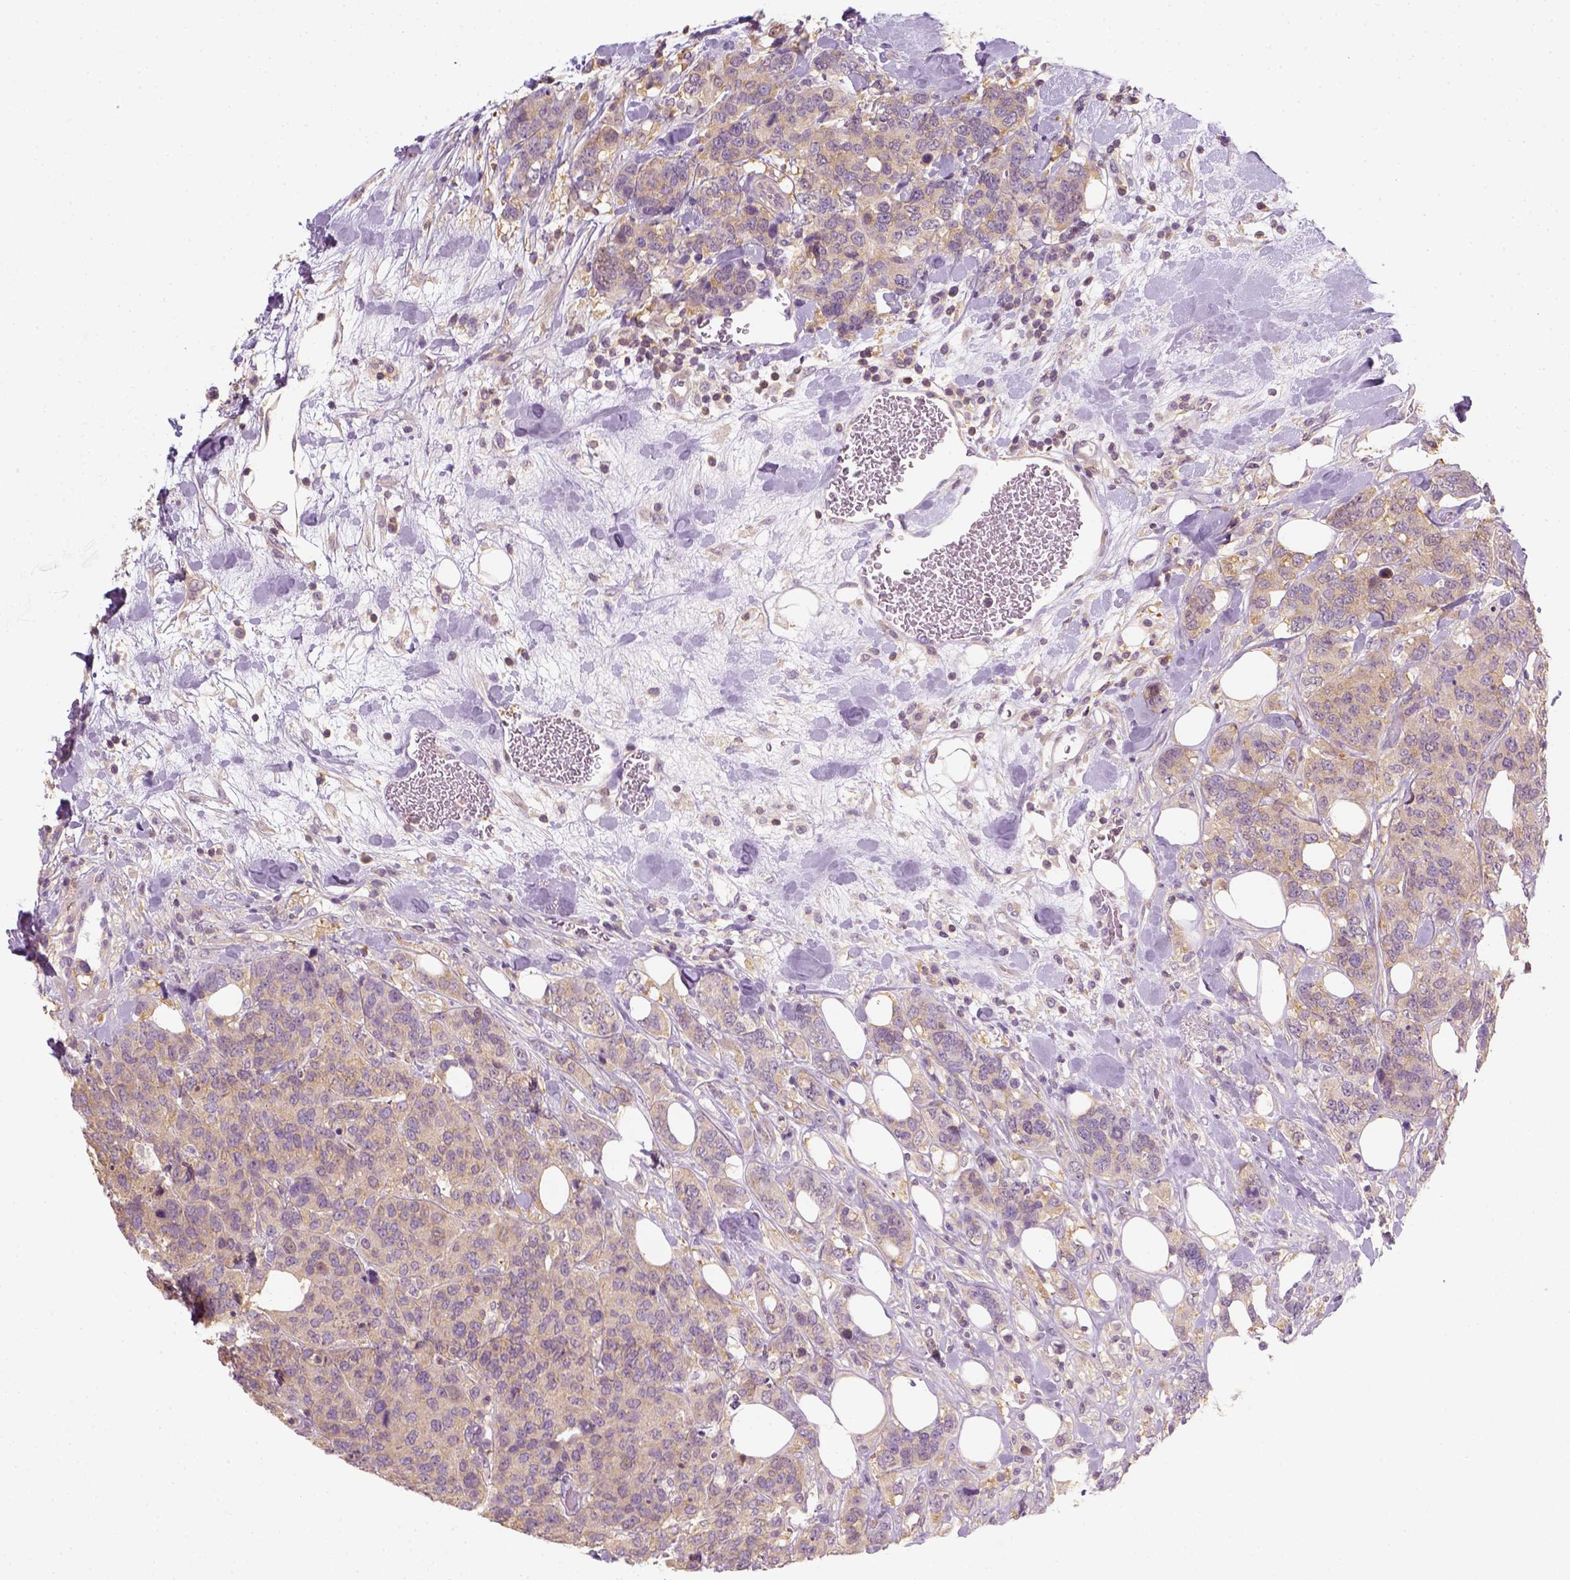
{"staining": {"intensity": "weak", "quantity": ">75%", "location": "cytoplasmic/membranous"}, "tissue": "breast cancer", "cell_type": "Tumor cells", "image_type": "cancer", "snomed": [{"axis": "morphology", "description": "Lobular carcinoma"}, {"axis": "topography", "description": "Breast"}], "caption": "IHC image of neoplastic tissue: human breast cancer stained using immunohistochemistry (IHC) reveals low levels of weak protein expression localized specifically in the cytoplasmic/membranous of tumor cells, appearing as a cytoplasmic/membranous brown color.", "gene": "EPHB1", "patient": {"sex": "female", "age": 59}}